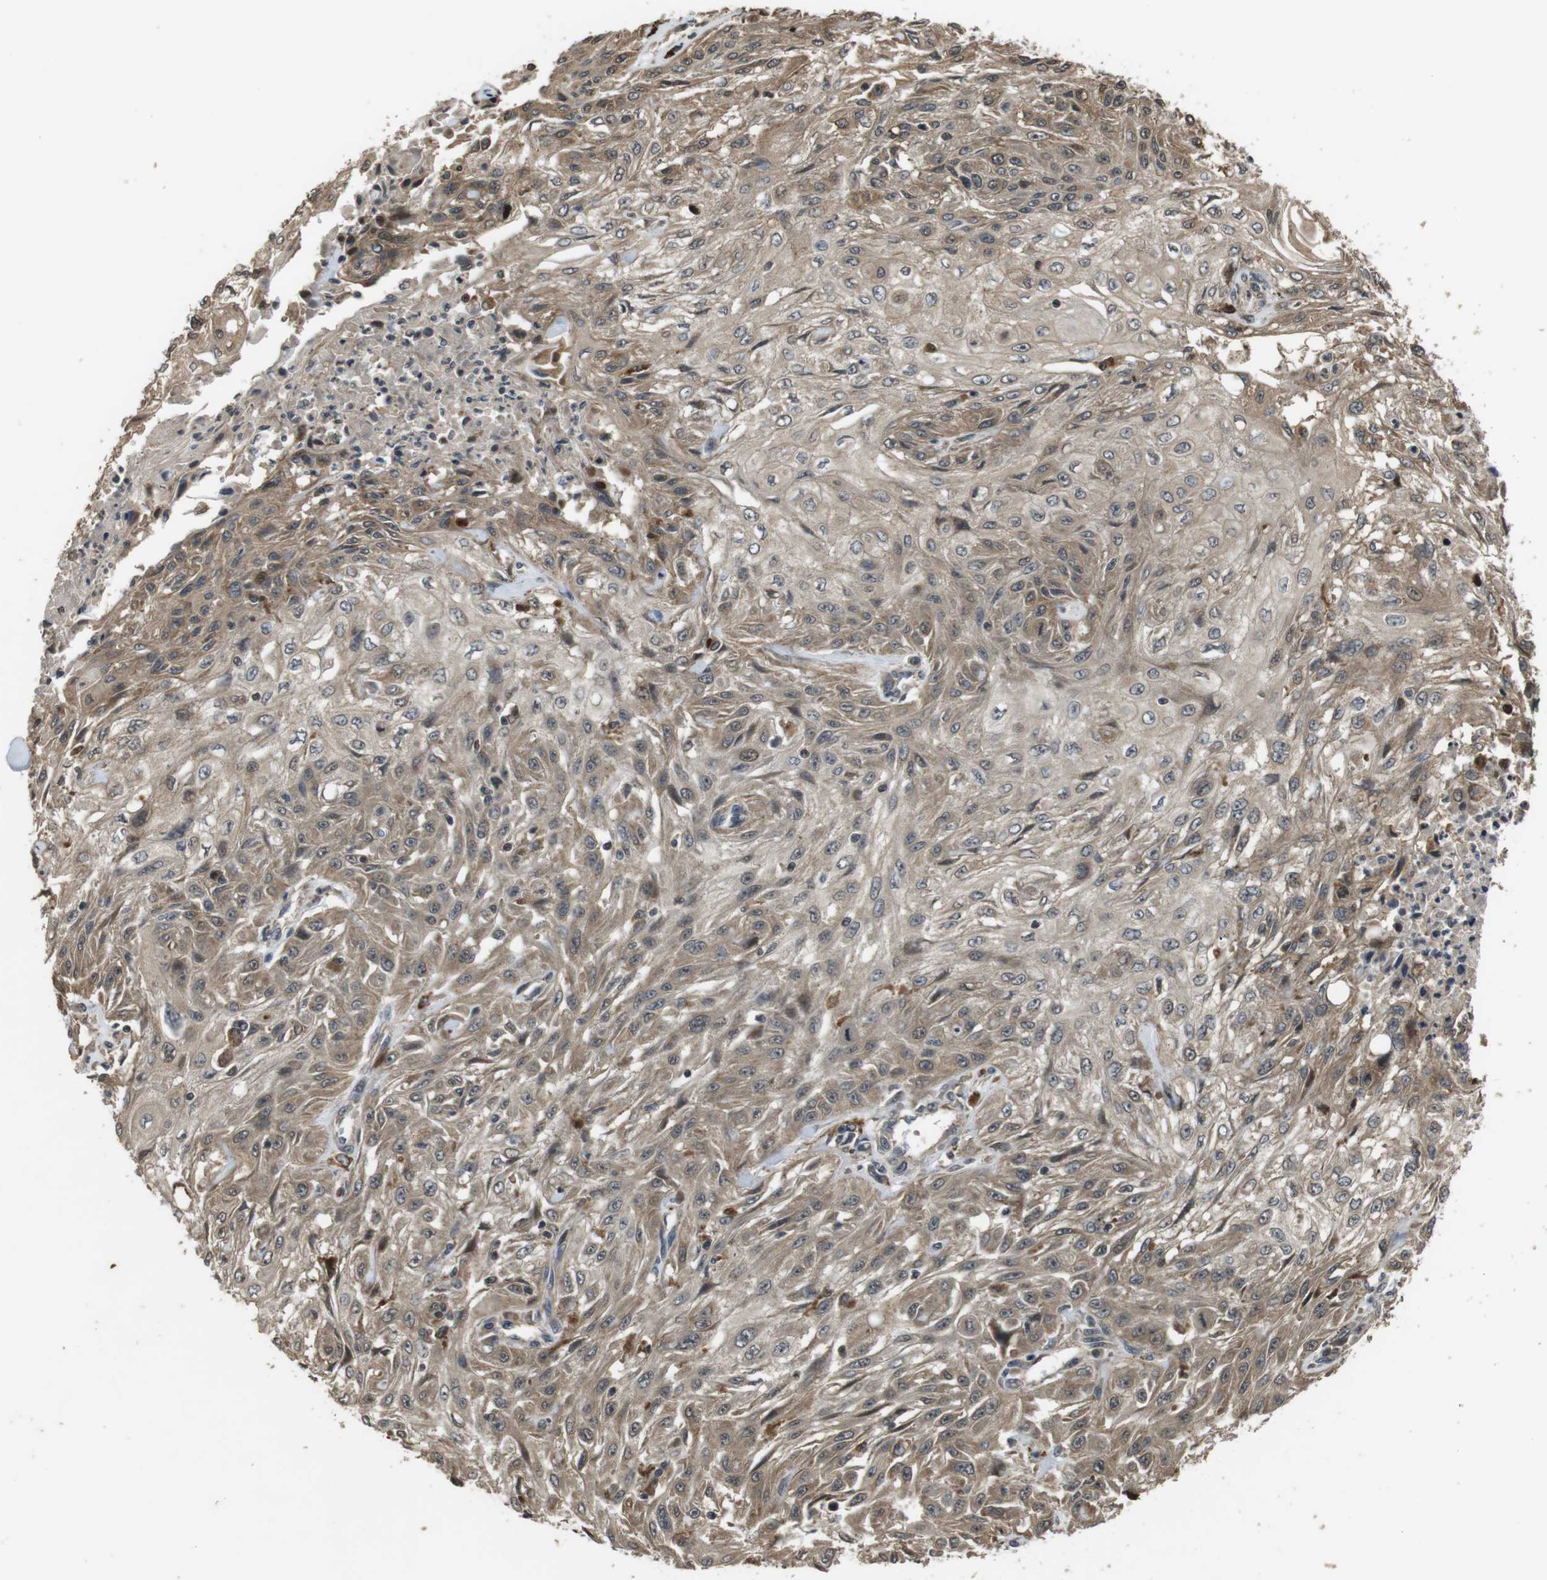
{"staining": {"intensity": "moderate", "quantity": ">75%", "location": "cytoplasmic/membranous,nuclear"}, "tissue": "skin cancer", "cell_type": "Tumor cells", "image_type": "cancer", "snomed": [{"axis": "morphology", "description": "Squamous cell carcinoma, NOS"}, {"axis": "topography", "description": "Skin"}], "caption": "A photomicrograph of skin squamous cell carcinoma stained for a protein shows moderate cytoplasmic/membranous and nuclear brown staining in tumor cells. (DAB = brown stain, brightfield microscopy at high magnification).", "gene": "FZD10", "patient": {"sex": "male", "age": 75}}